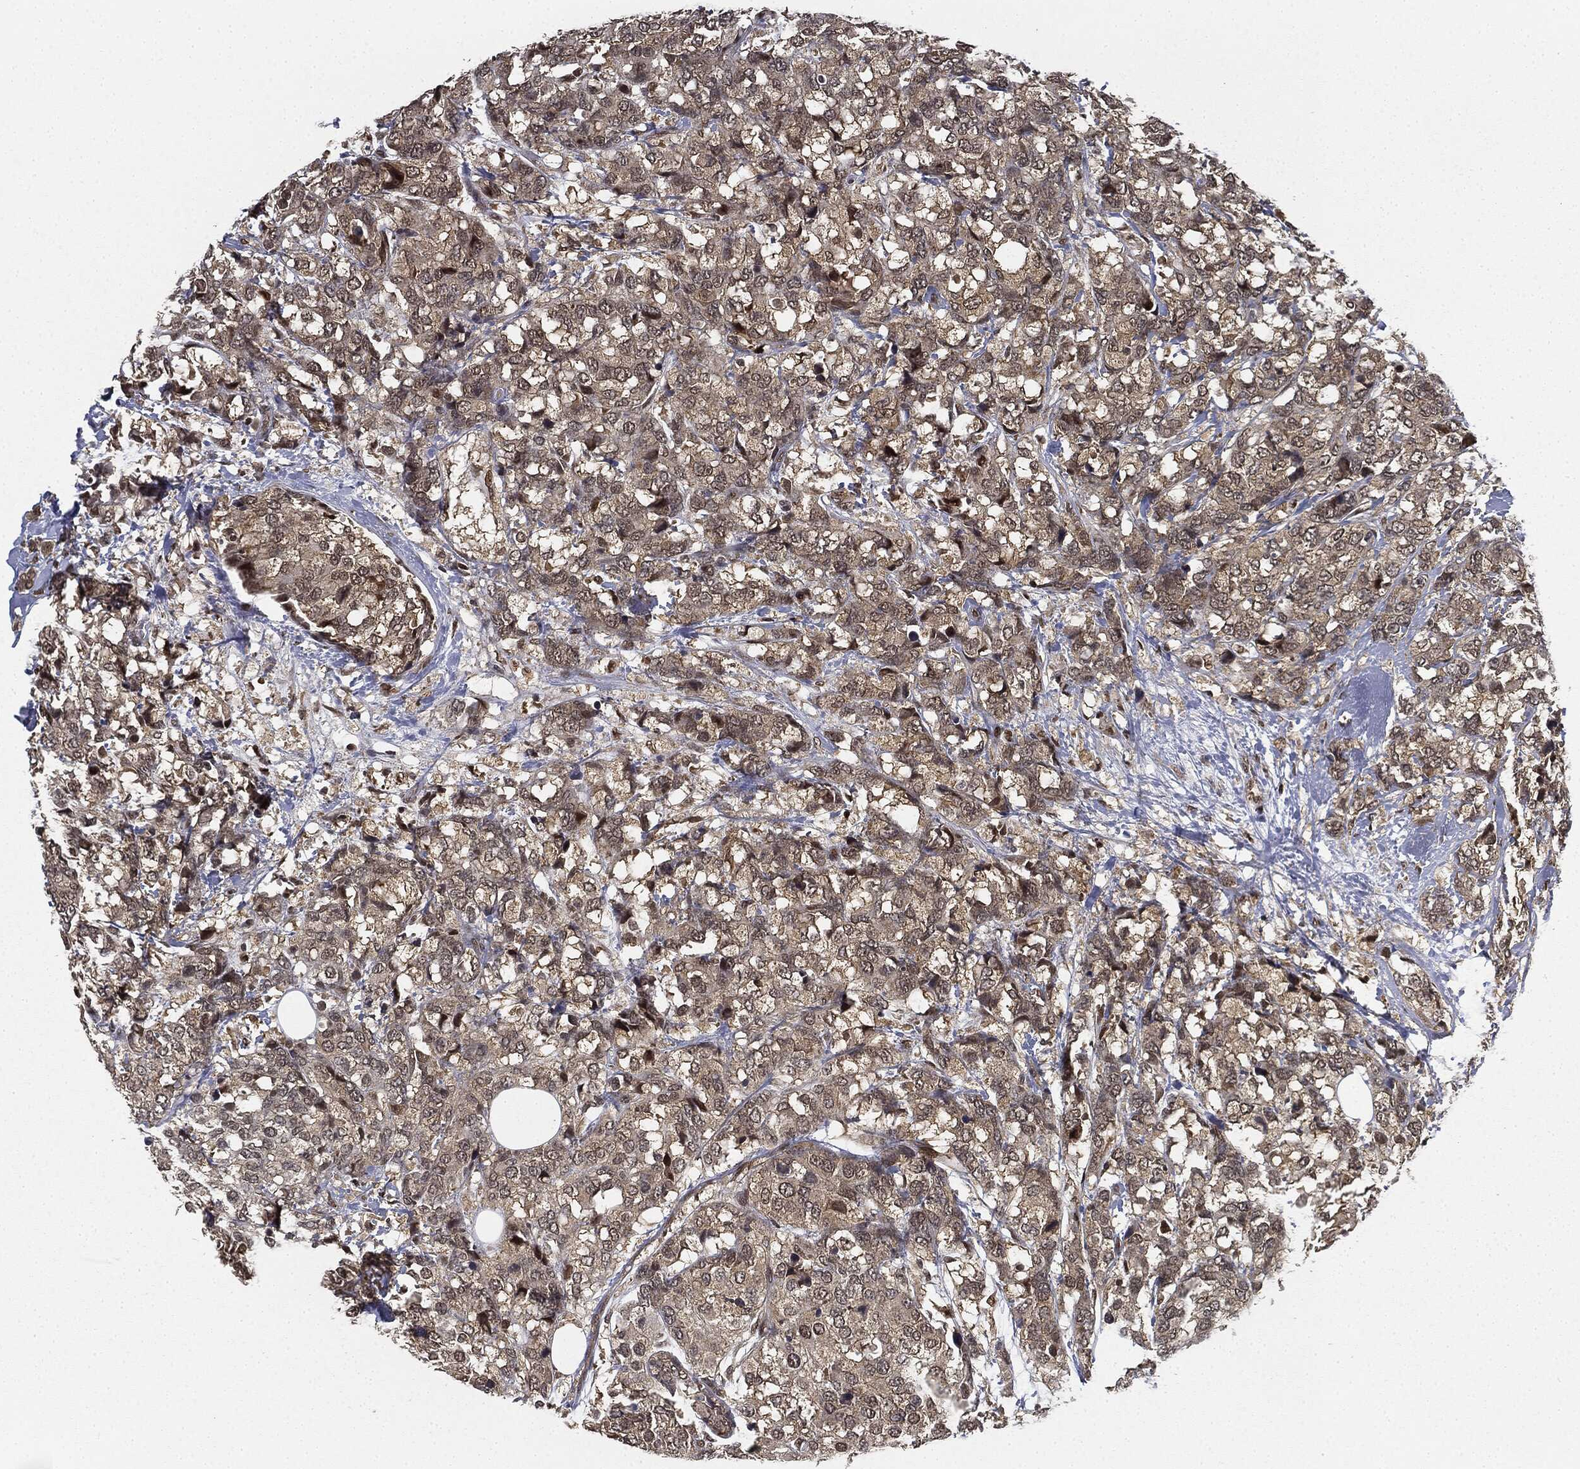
{"staining": {"intensity": "weak", "quantity": "25%-75%", "location": "cytoplasmic/membranous,nuclear"}, "tissue": "breast cancer", "cell_type": "Tumor cells", "image_type": "cancer", "snomed": [{"axis": "morphology", "description": "Lobular carcinoma"}, {"axis": "topography", "description": "Breast"}], "caption": "About 25%-75% of tumor cells in human breast cancer exhibit weak cytoplasmic/membranous and nuclear protein staining as visualized by brown immunohistochemical staining.", "gene": "TBC1D22A", "patient": {"sex": "female", "age": 59}}